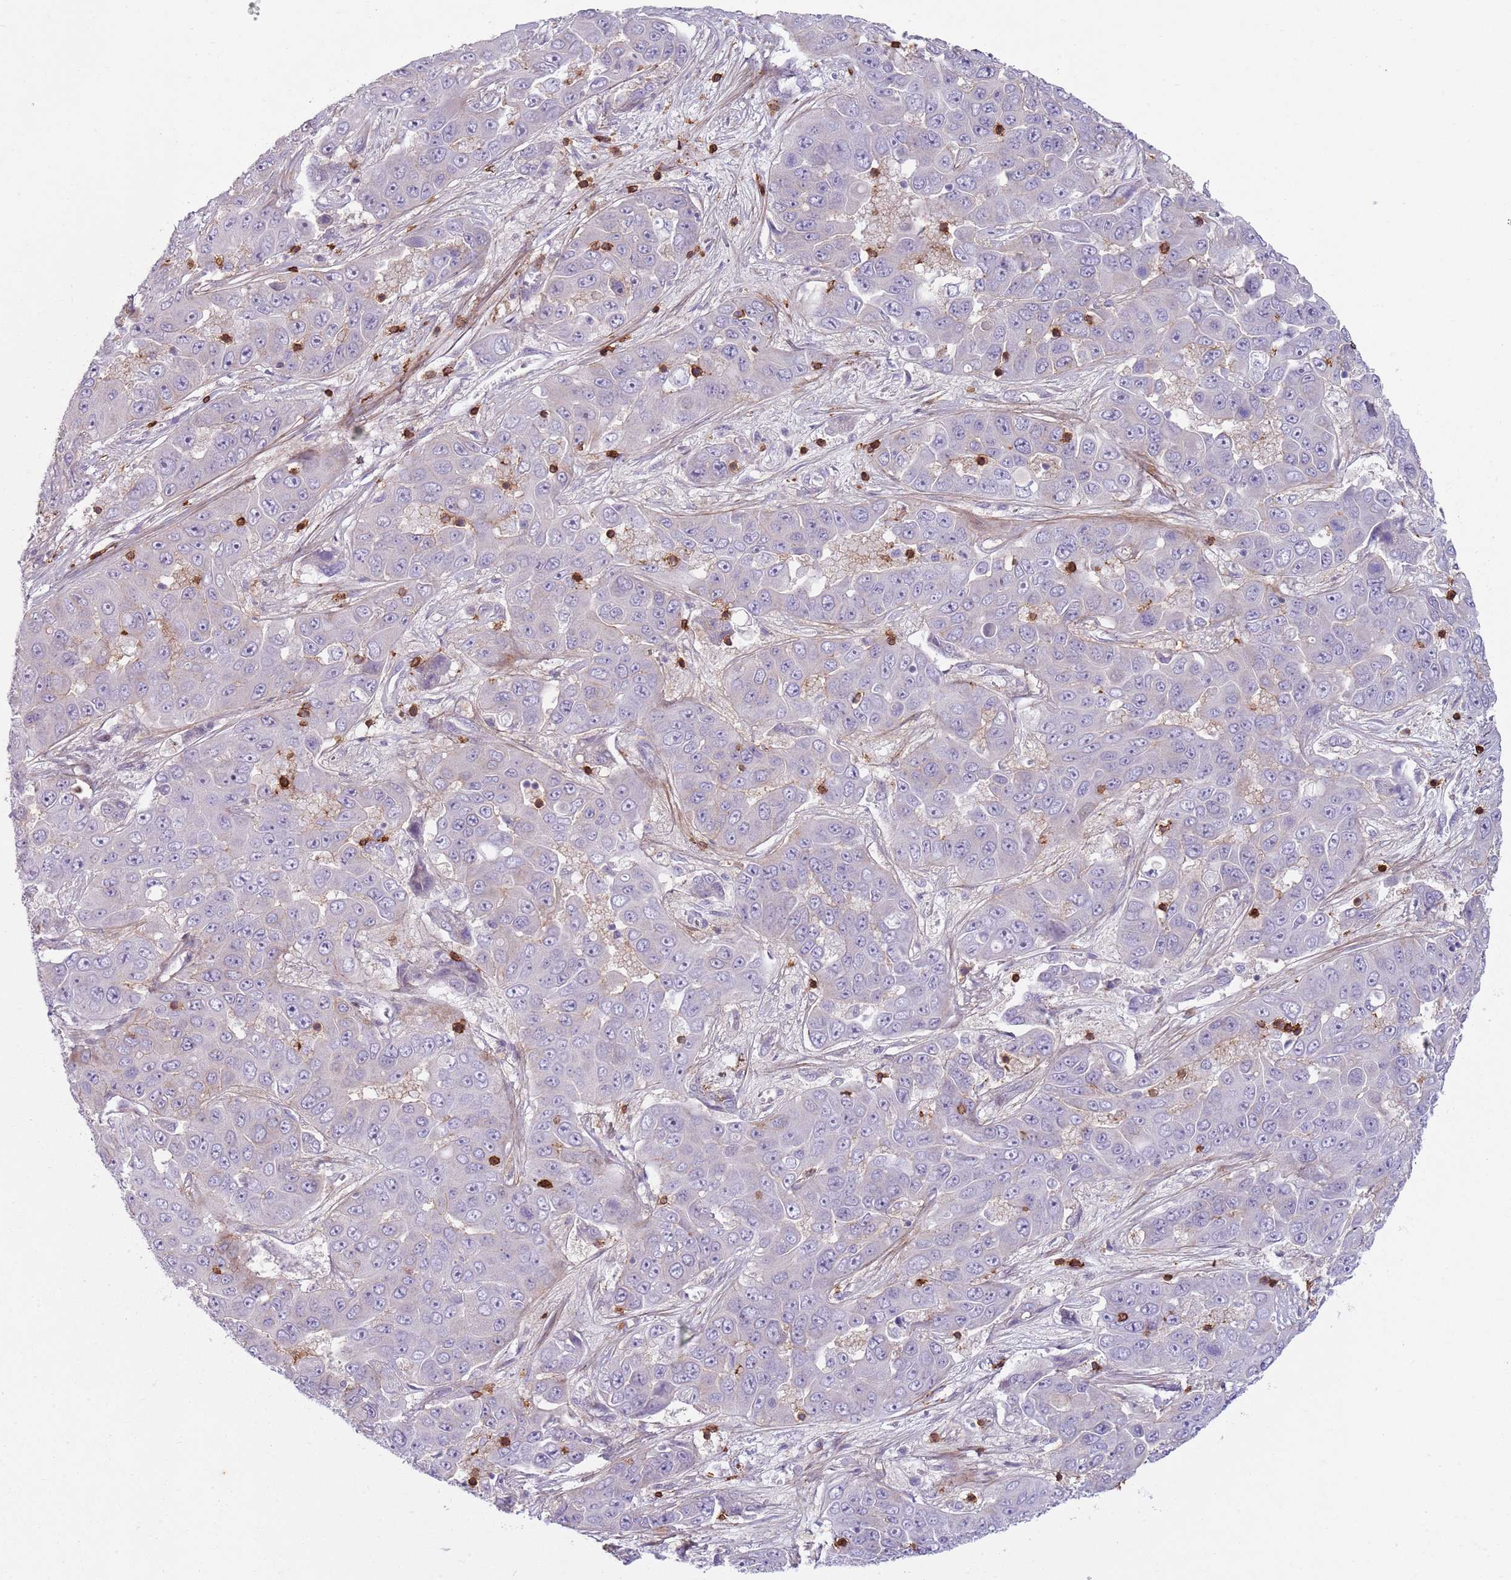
{"staining": {"intensity": "negative", "quantity": "none", "location": "none"}, "tissue": "liver cancer", "cell_type": "Tumor cells", "image_type": "cancer", "snomed": [{"axis": "morphology", "description": "Cholangiocarcinoma"}, {"axis": "topography", "description": "Liver"}], "caption": "IHC photomicrograph of human liver cancer (cholangiocarcinoma) stained for a protein (brown), which reveals no staining in tumor cells.", "gene": "ZNF583", "patient": {"sex": "female", "age": 52}}